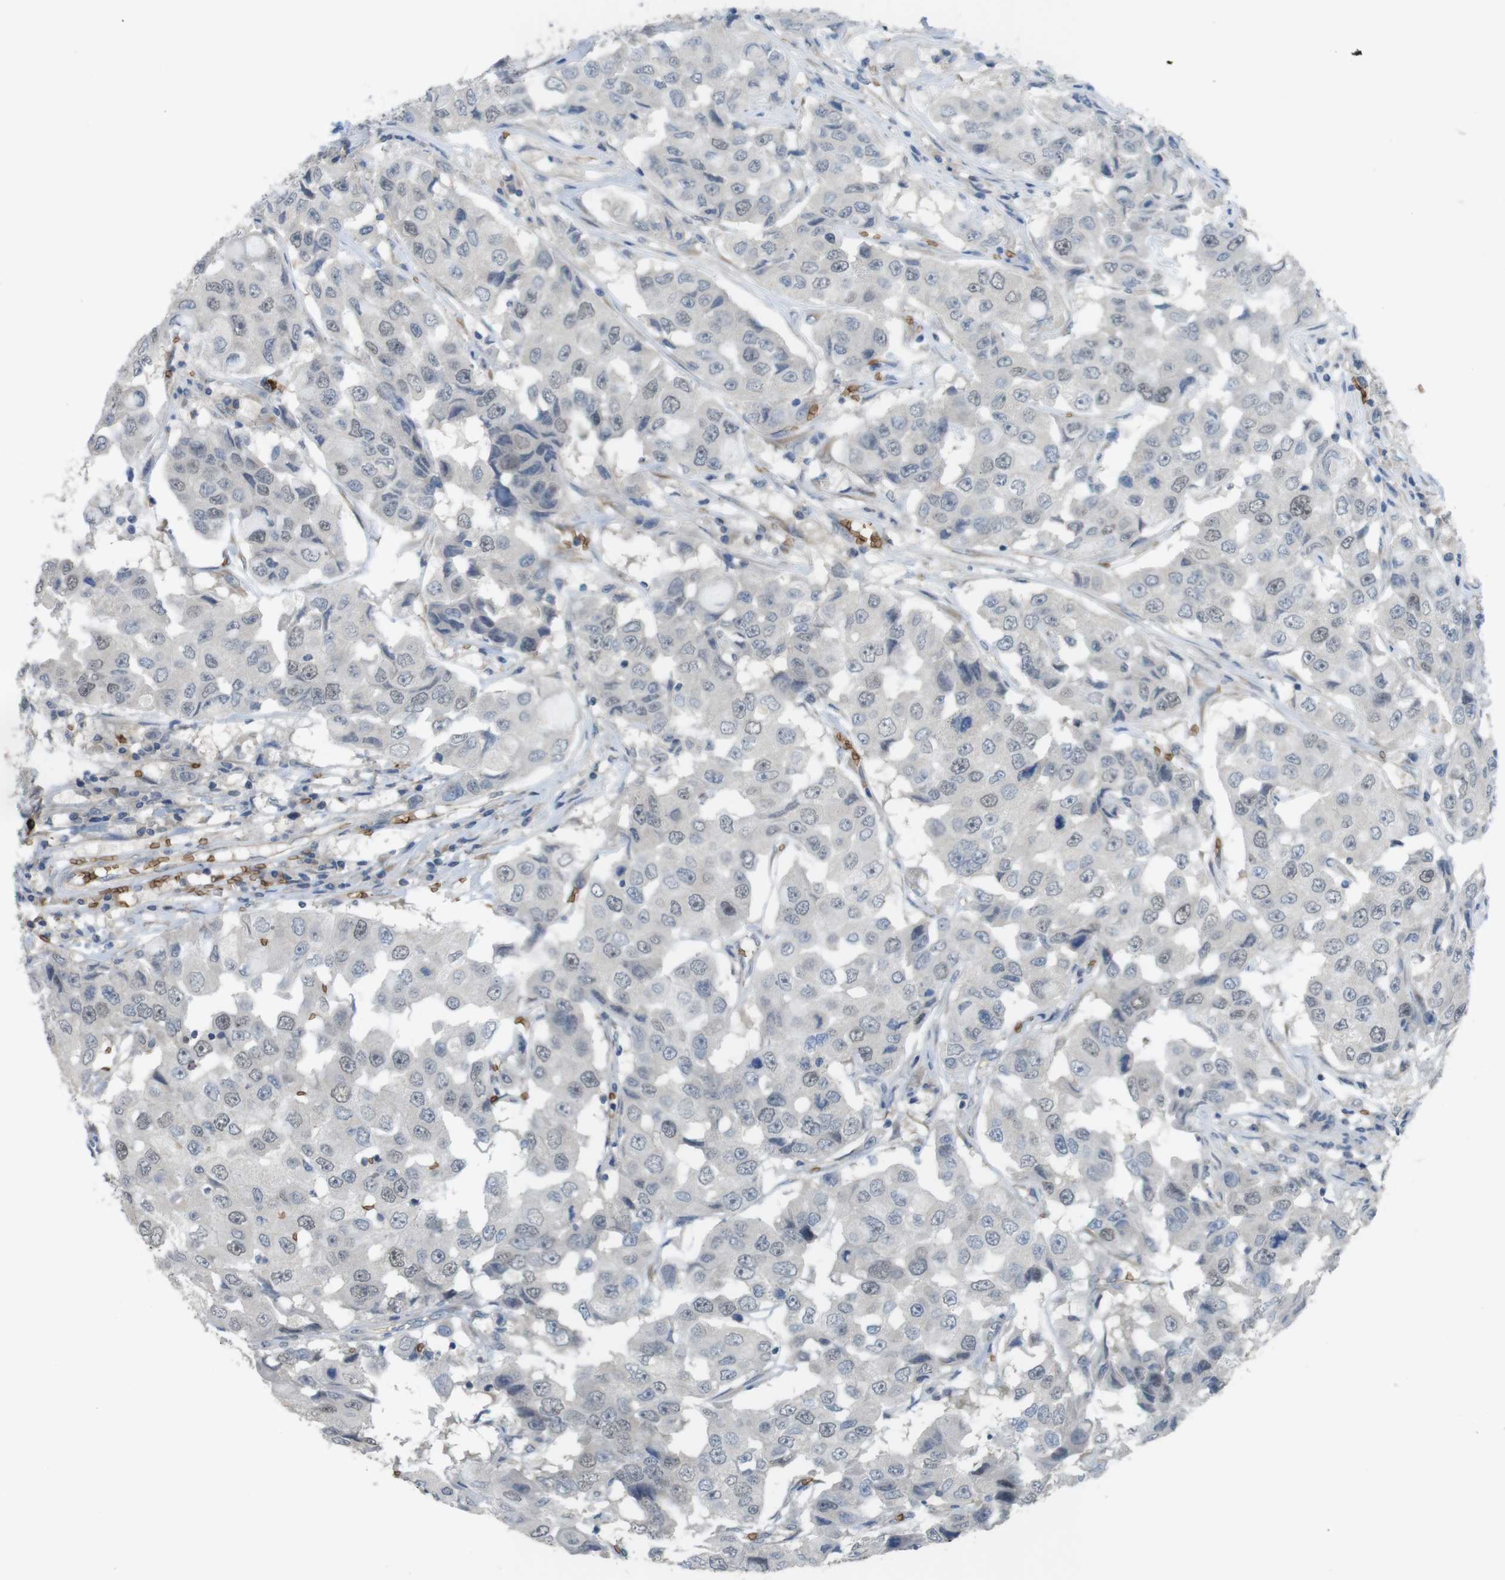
{"staining": {"intensity": "negative", "quantity": "none", "location": "none"}, "tissue": "breast cancer", "cell_type": "Tumor cells", "image_type": "cancer", "snomed": [{"axis": "morphology", "description": "Duct carcinoma"}, {"axis": "topography", "description": "Breast"}], "caption": "Immunohistochemistry (IHC) of breast cancer (invasive ductal carcinoma) exhibits no positivity in tumor cells.", "gene": "GYPA", "patient": {"sex": "female", "age": 27}}